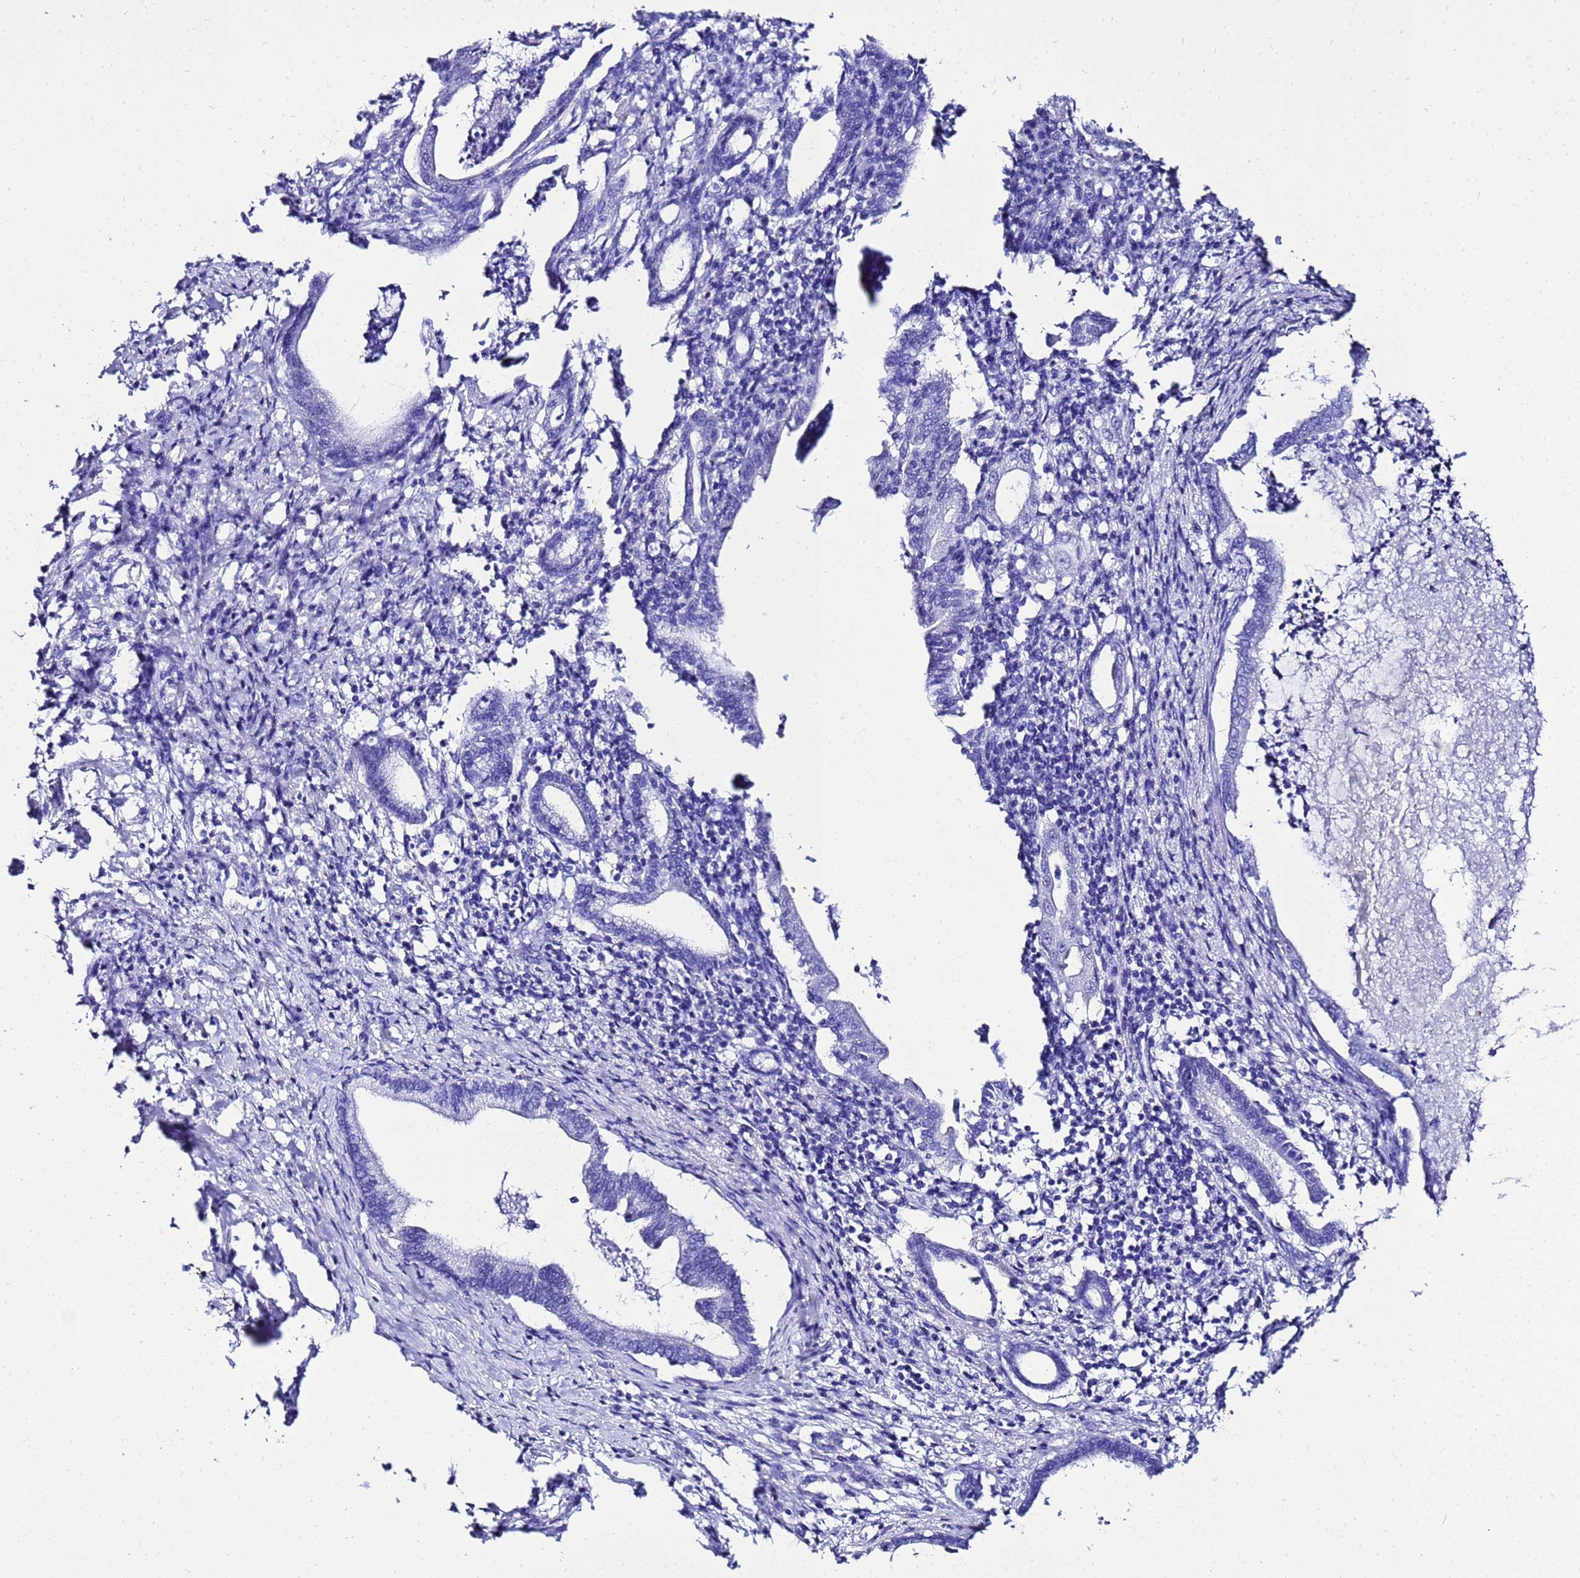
{"staining": {"intensity": "negative", "quantity": "none", "location": "none"}, "tissue": "pancreatic cancer", "cell_type": "Tumor cells", "image_type": "cancer", "snomed": [{"axis": "morphology", "description": "Adenocarcinoma, NOS"}, {"axis": "topography", "description": "Pancreas"}], "caption": "Immunohistochemistry (IHC) of adenocarcinoma (pancreatic) reveals no expression in tumor cells. Brightfield microscopy of immunohistochemistry stained with DAB (brown) and hematoxylin (blue), captured at high magnification.", "gene": "LIPF", "patient": {"sex": "female", "age": 55}}